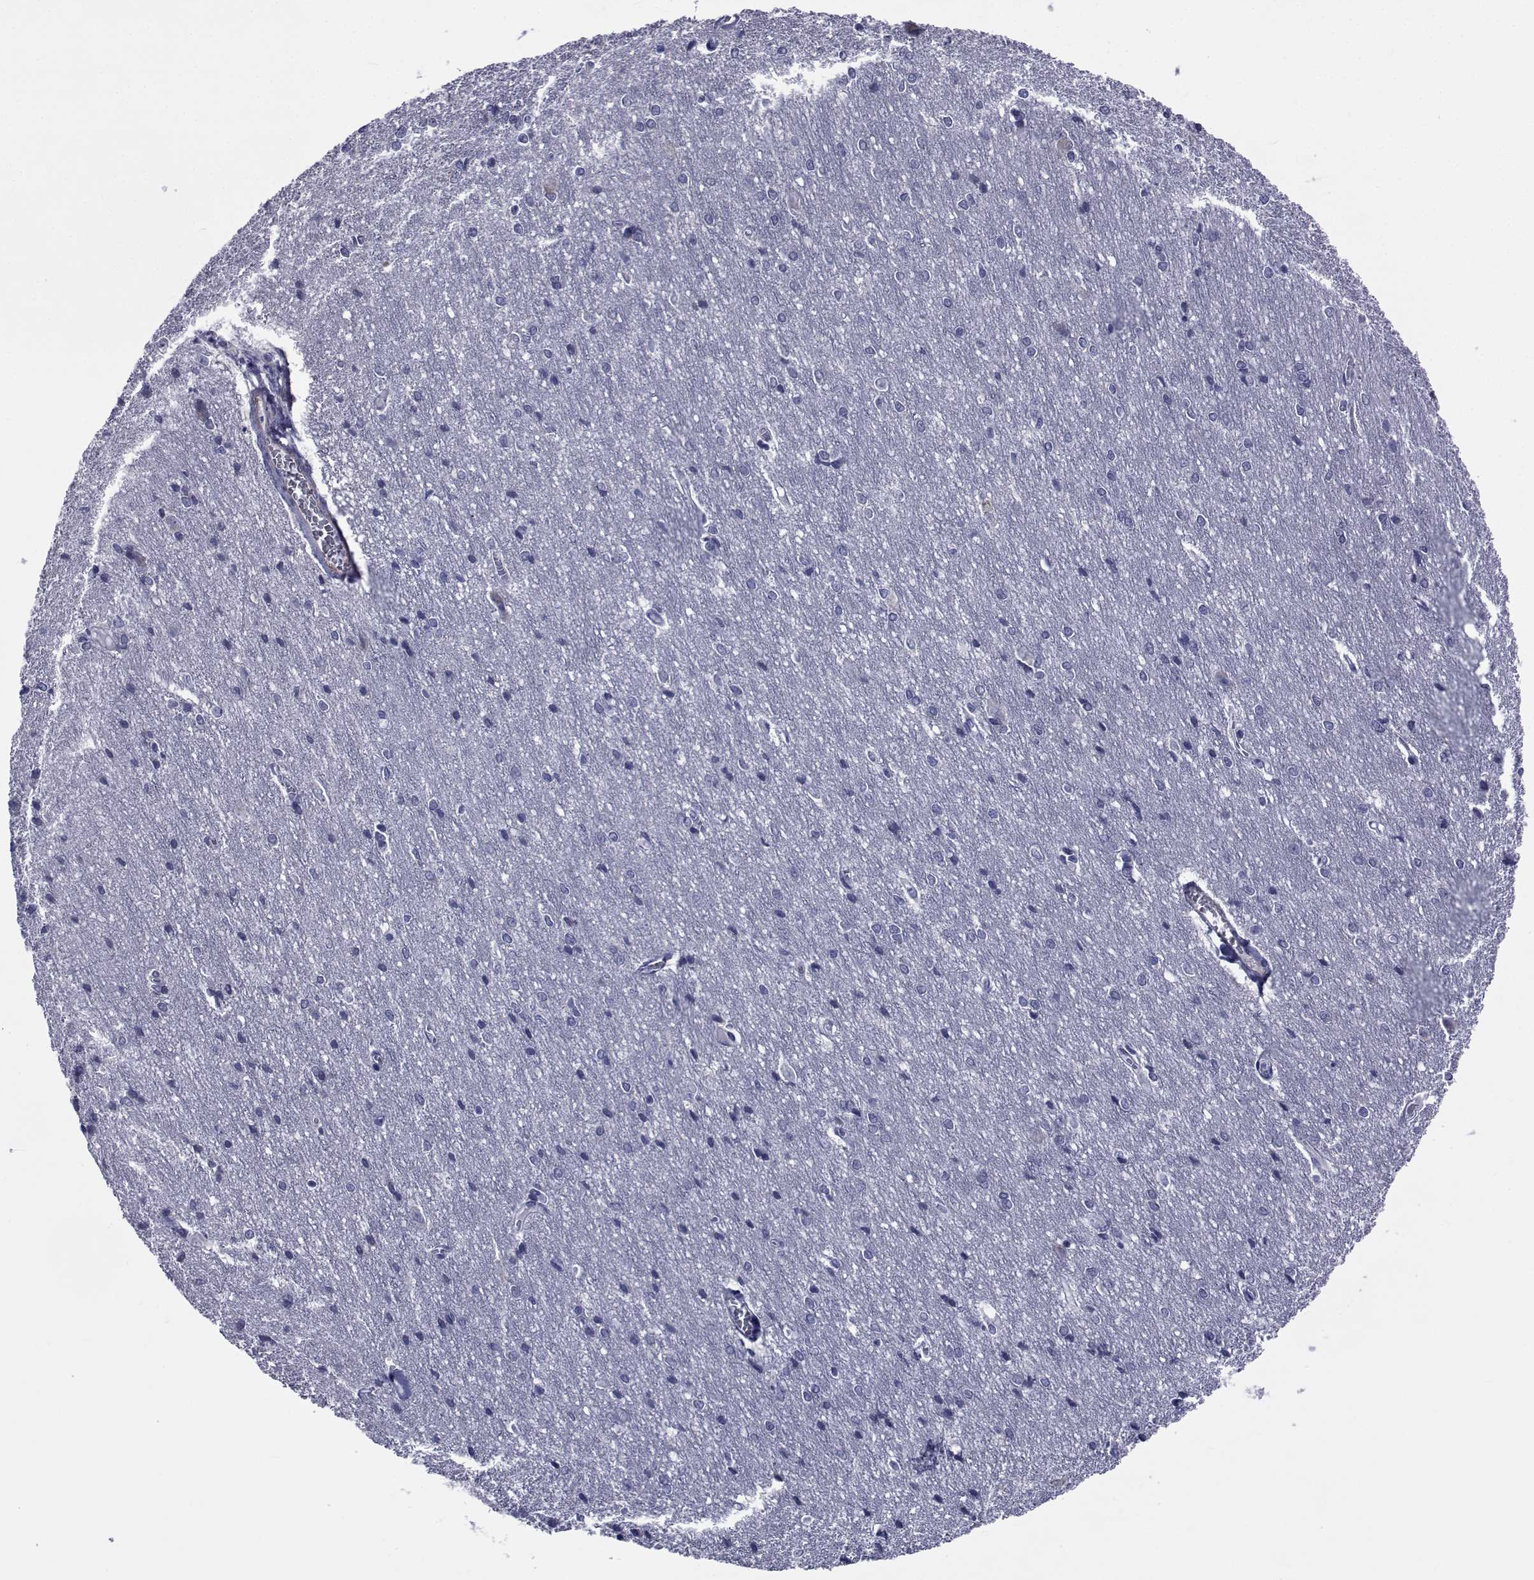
{"staining": {"intensity": "negative", "quantity": "none", "location": "none"}, "tissue": "cerebral cortex", "cell_type": "Endothelial cells", "image_type": "normal", "snomed": [{"axis": "morphology", "description": "Normal tissue, NOS"}, {"axis": "topography", "description": "Cerebral cortex"}], "caption": "This is a micrograph of immunohistochemistry staining of benign cerebral cortex, which shows no expression in endothelial cells.", "gene": "GKAP1", "patient": {"sex": "male", "age": 37}}